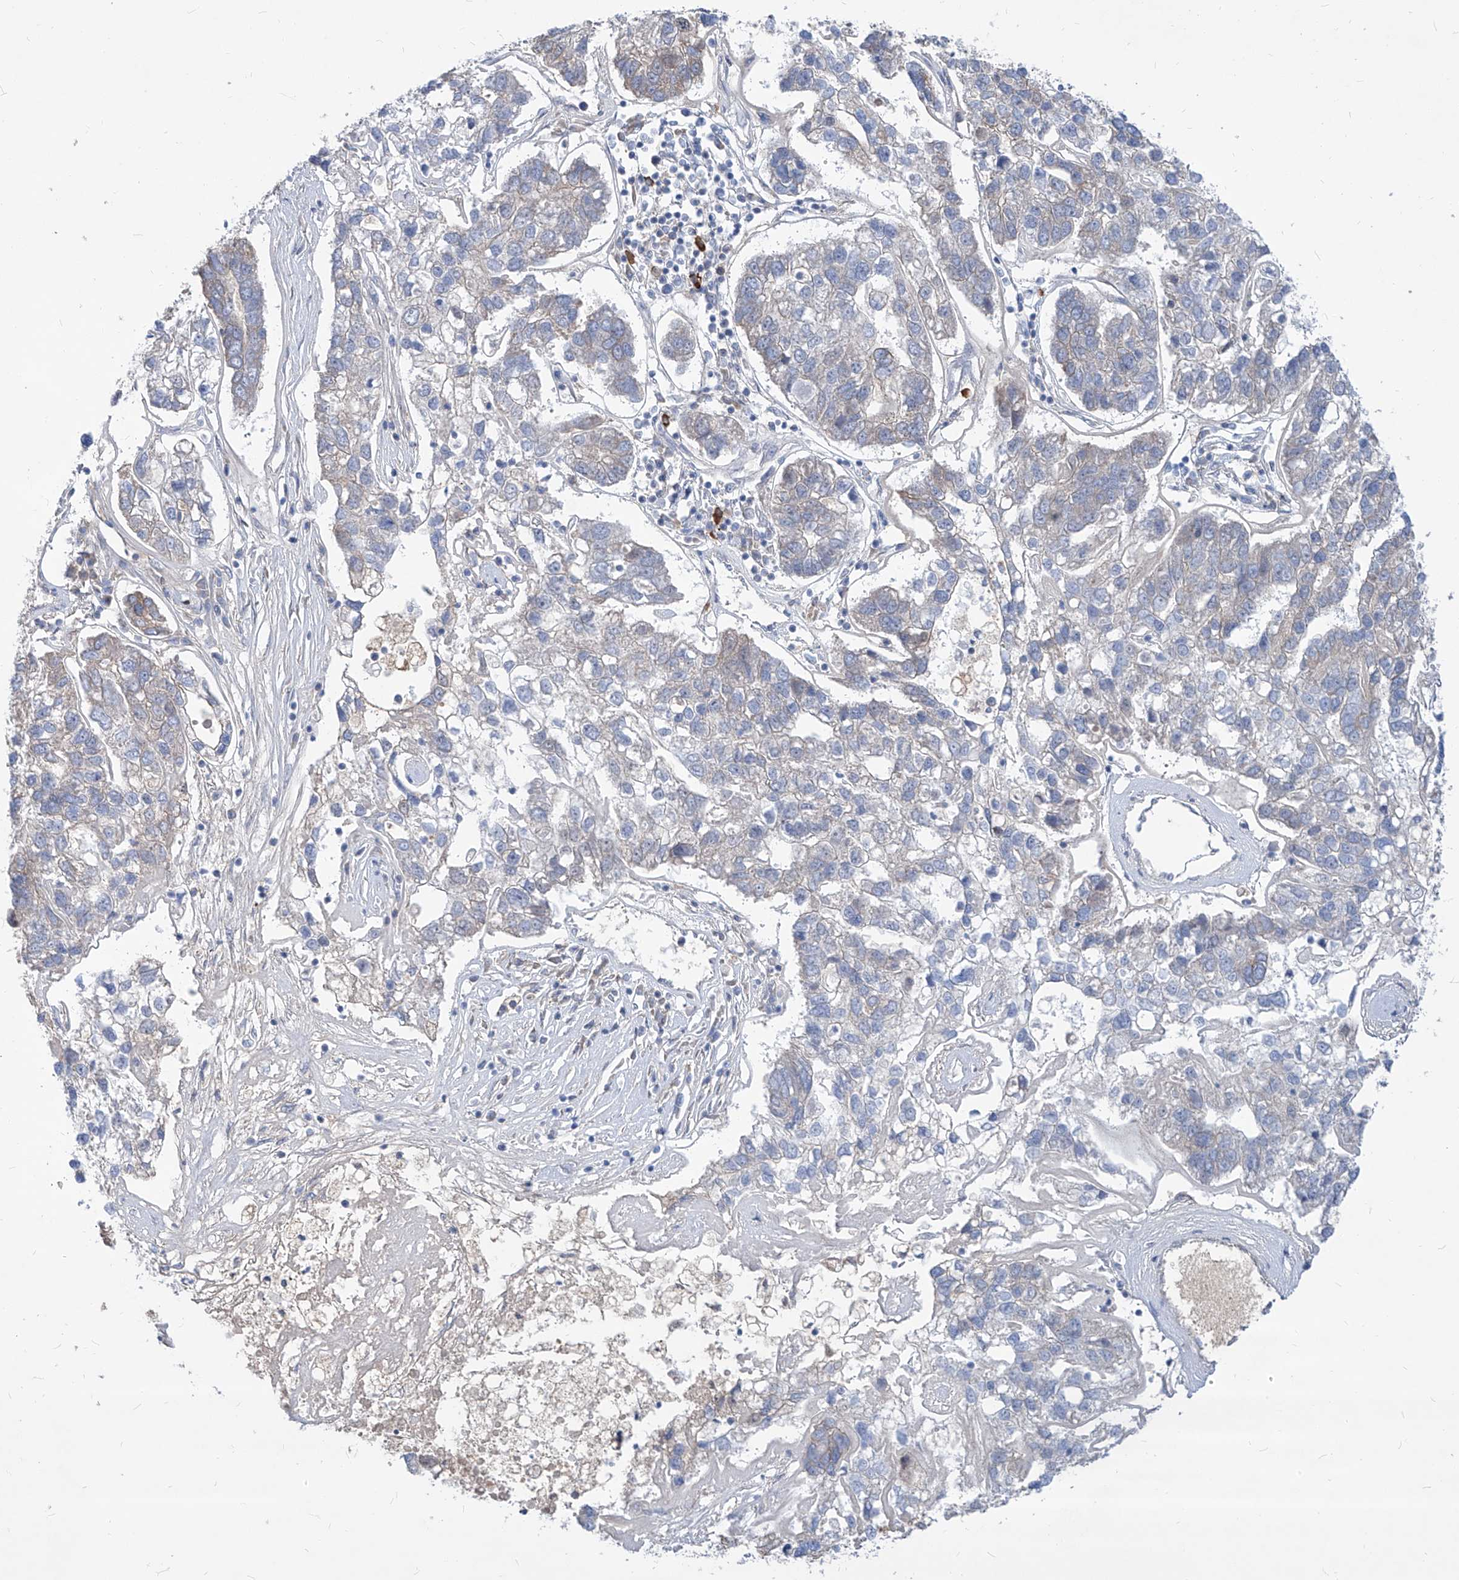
{"staining": {"intensity": "negative", "quantity": "none", "location": "none"}, "tissue": "pancreatic cancer", "cell_type": "Tumor cells", "image_type": "cancer", "snomed": [{"axis": "morphology", "description": "Adenocarcinoma, NOS"}, {"axis": "topography", "description": "Pancreas"}], "caption": "Tumor cells show no significant protein positivity in pancreatic adenocarcinoma.", "gene": "AKAP10", "patient": {"sex": "female", "age": 61}}